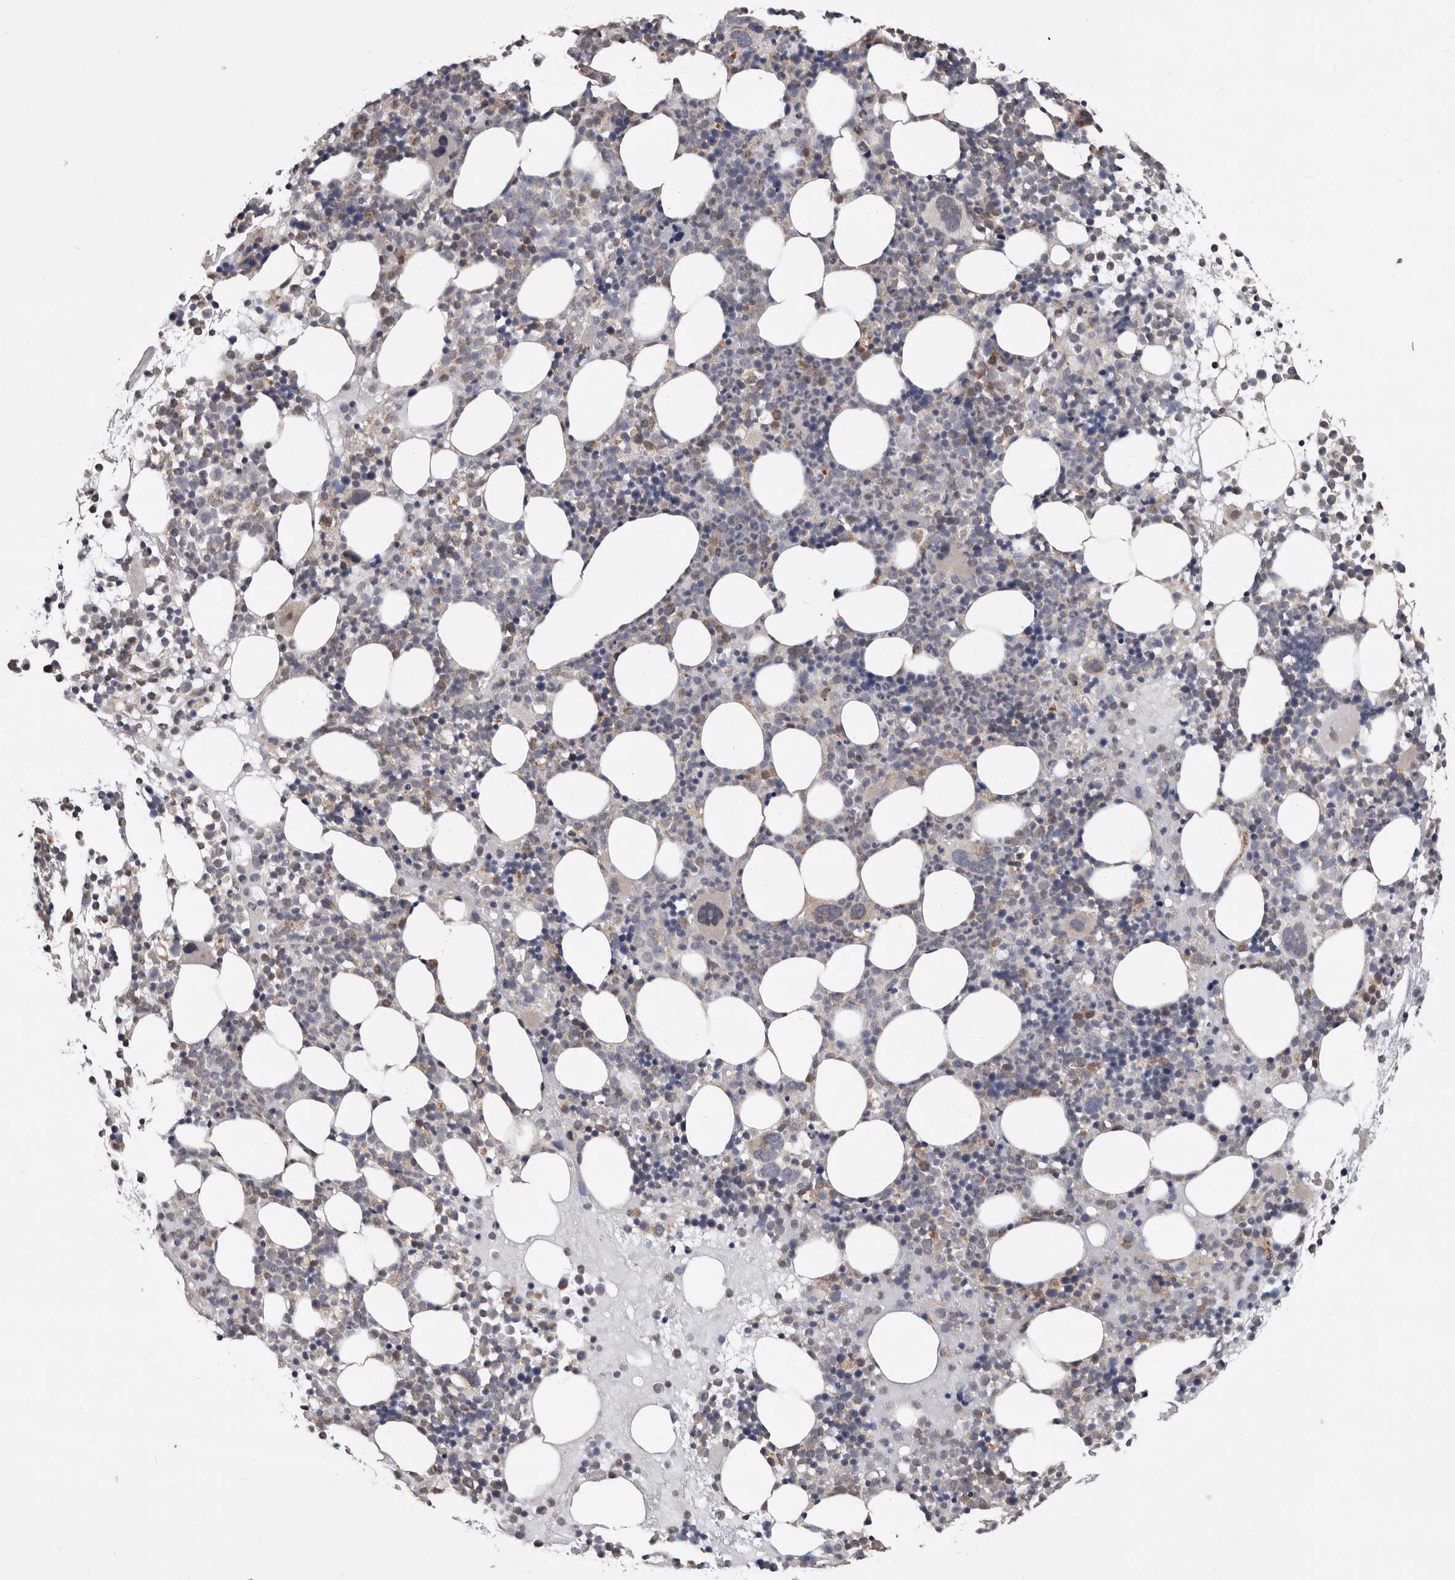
{"staining": {"intensity": "moderate", "quantity": "<25%", "location": "cytoplasmic/membranous"}, "tissue": "bone marrow", "cell_type": "Hematopoietic cells", "image_type": "normal", "snomed": [{"axis": "morphology", "description": "Normal tissue, NOS"}, {"axis": "topography", "description": "Bone marrow"}], "caption": "Immunohistochemical staining of normal human bone marrow displays <25% levels of moderate cytoplasmic/membranous protein staining in approximately <25% of hematopoietic cells. Using DAB (3,3'-diaminobenzidine) (brown) and hematoxylin (blue) stains, captured at high magnification using brightfield microscopy.", "gene": "MRPL18", "patient": {"sex": "female", "age": 57}}